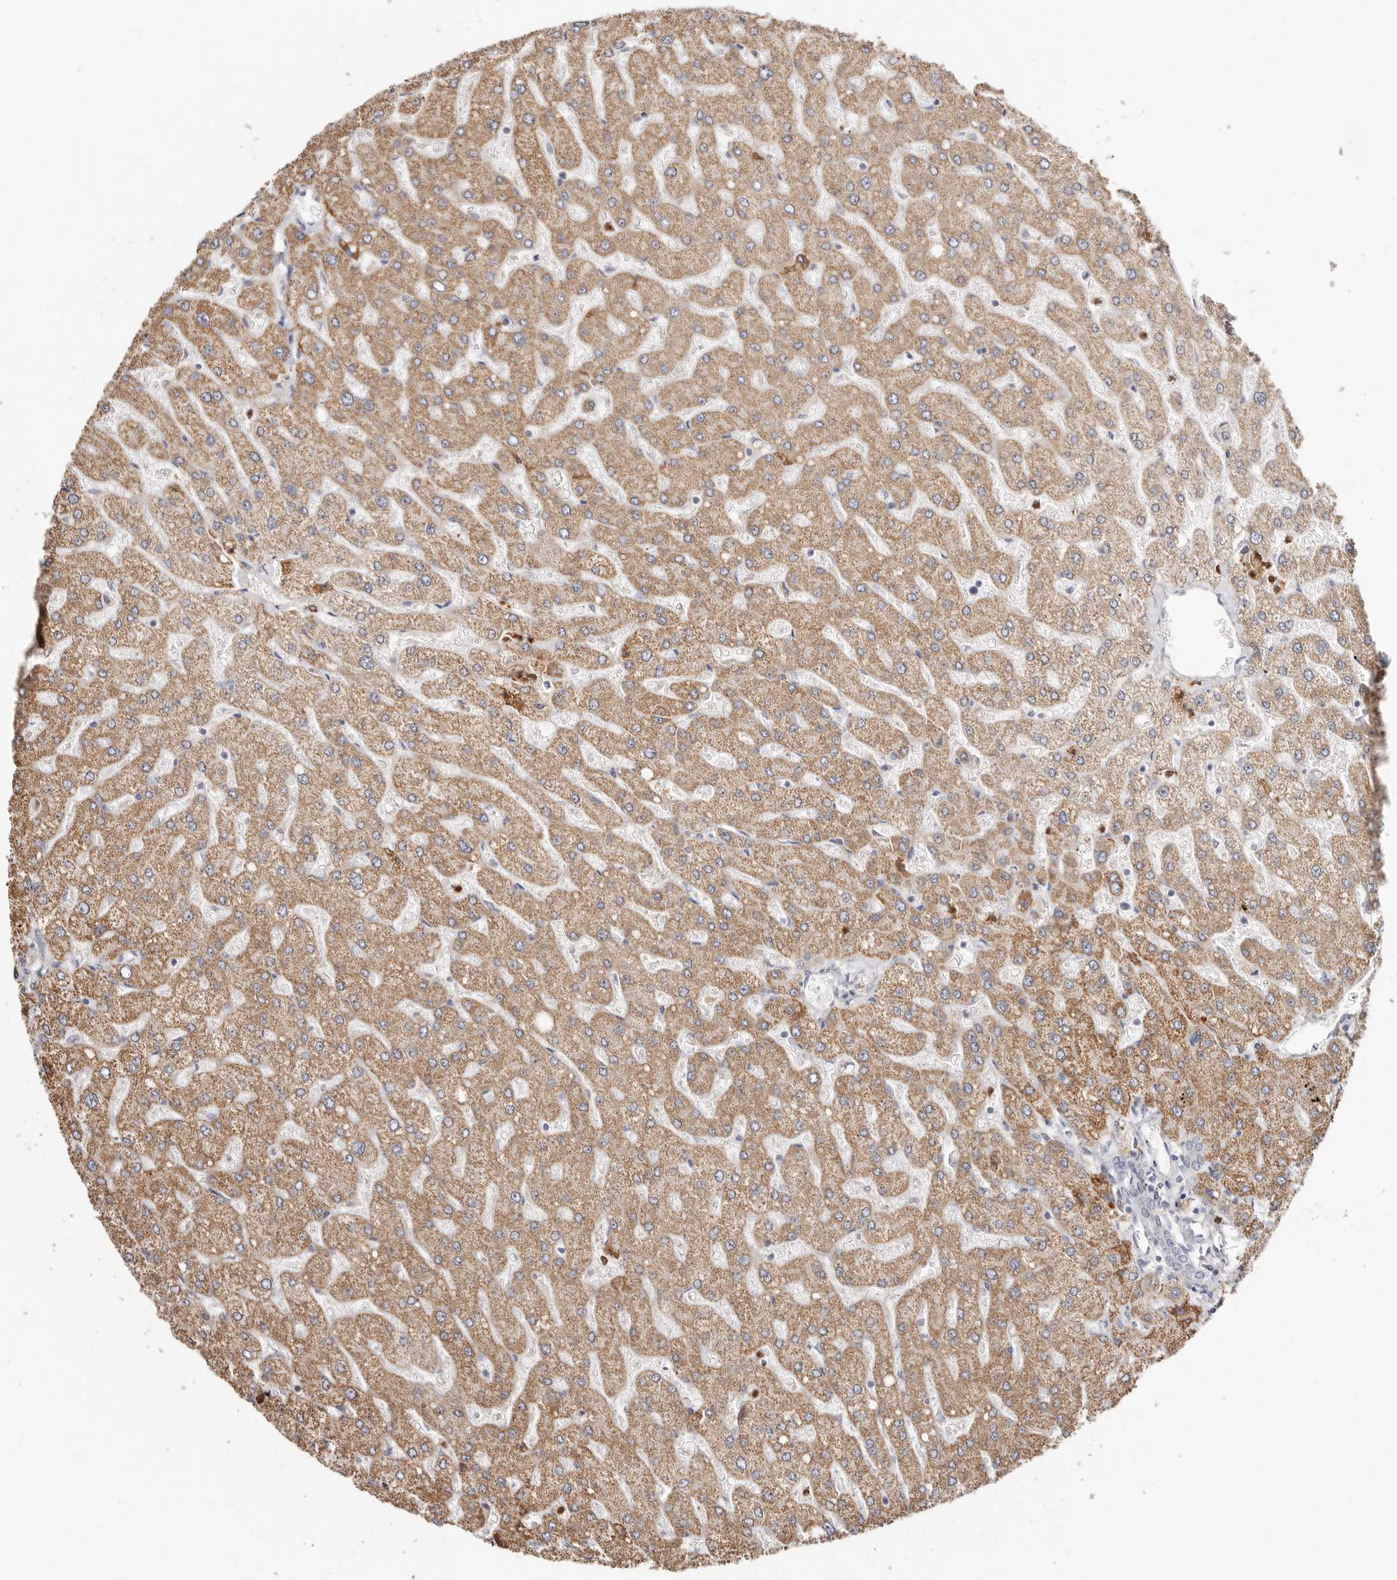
{"staining": {"intensity": "negative", "quantity": "none", "location": "none"}, "tissue": "liver", "cell_type": "Cholangiocytes", "image_type": "normal", "snomed": [{"axis": "morphology", "description": "Normal tissue, NOS"}, {"axis": "topography", "description": "Liver"}], "caption": "DAB immunohistochemical staining of unremarkable human liver exhibits no significant positivity in cholangiocytes.", "gene": "BCL2L15", "patient": {"sex": "male", "age": 55}}